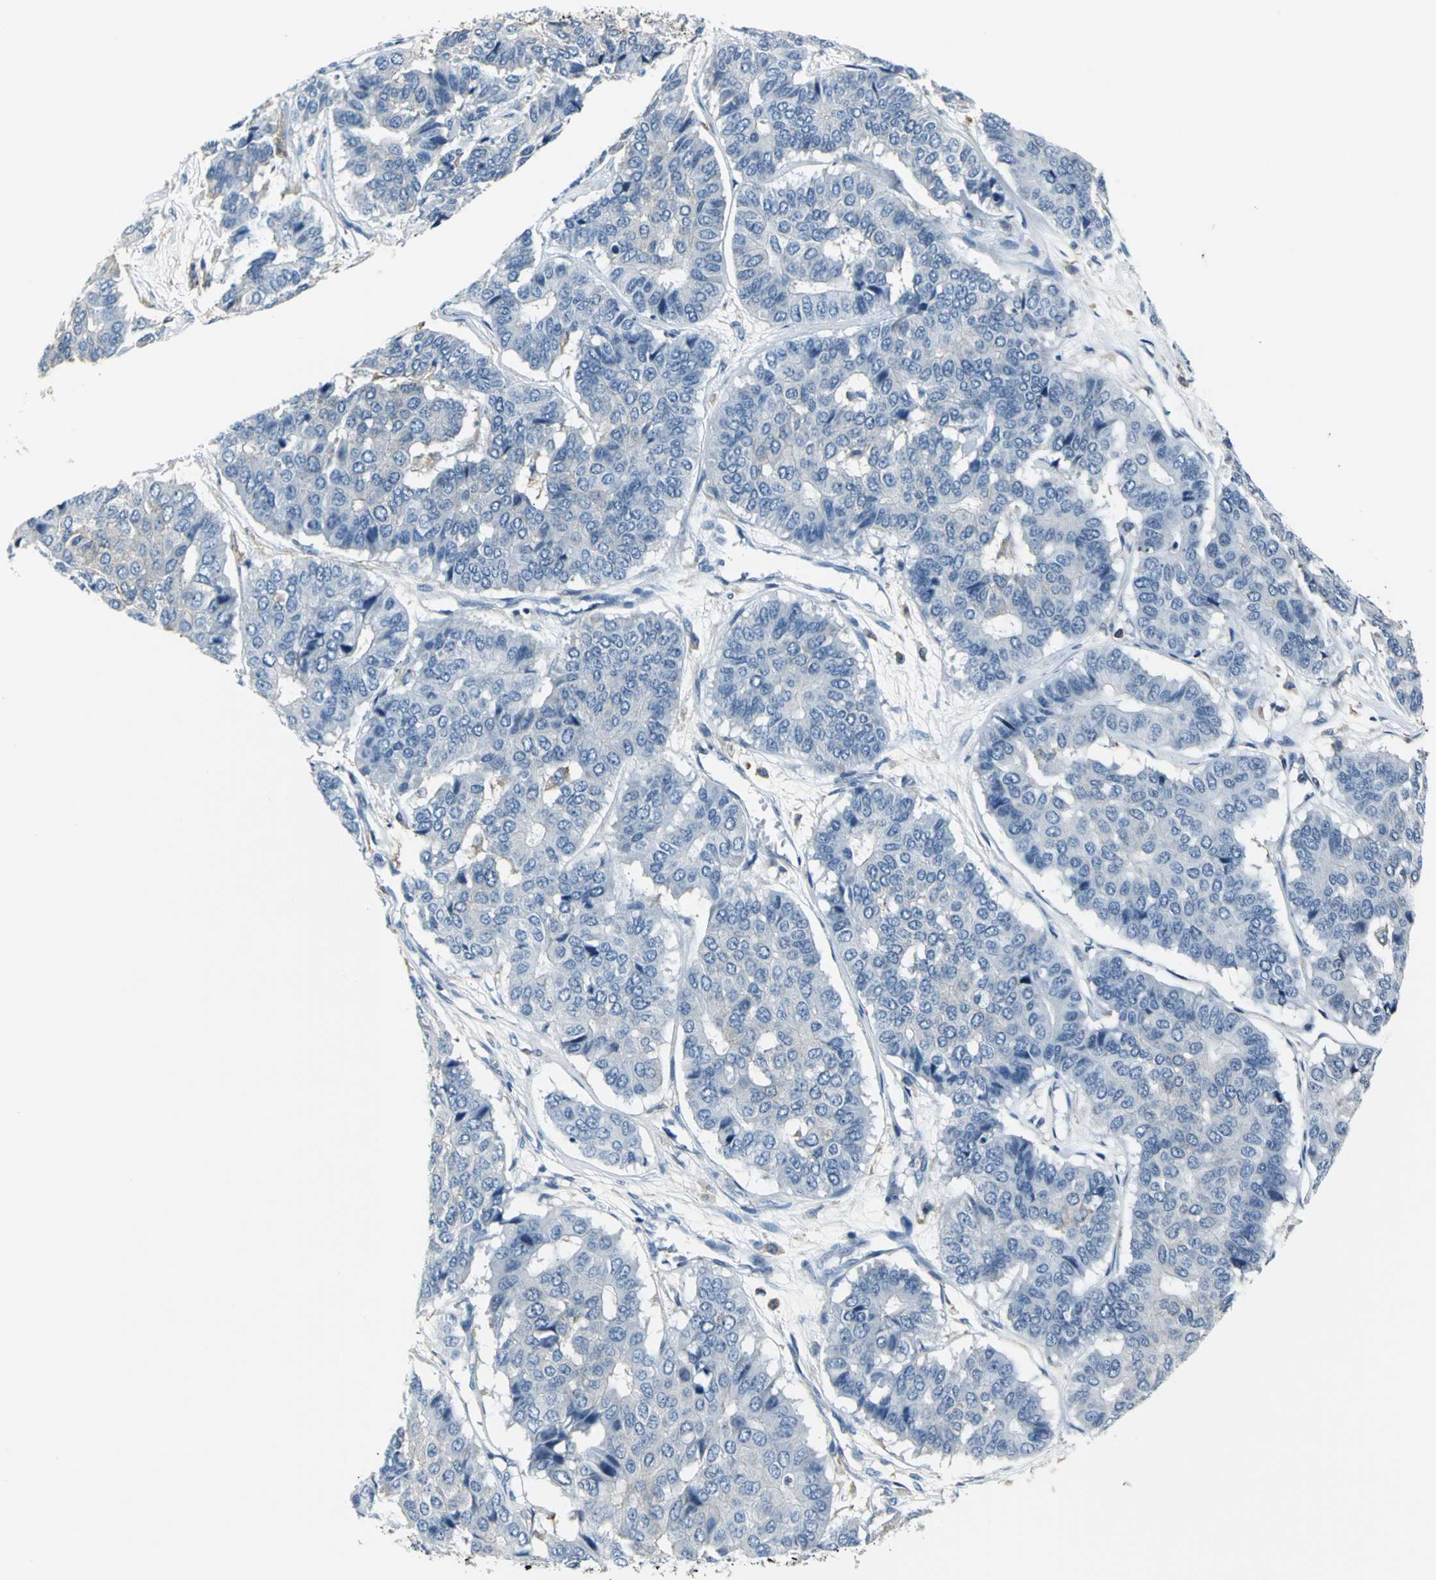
{"staining": {"intensity": "negative", "quantity": "none", "location": "none"}, "tissue": "pancreatic cancer", "cell_type": "Tumor cells", "image_type": "cancer", "snomed": [{"axis": "morphology", "description": "Adenocarcinoma, NOS"}, {"axis": "topography", "description": "Pancreas"}], "caption": "This is an immunohistochemistry (IHC) image of pancreatic cancer (adenocarcinoma). There is no staining in tumor cells.", "gene": "IQGAP2", "patient": {"sex": "male", "age": 50}}